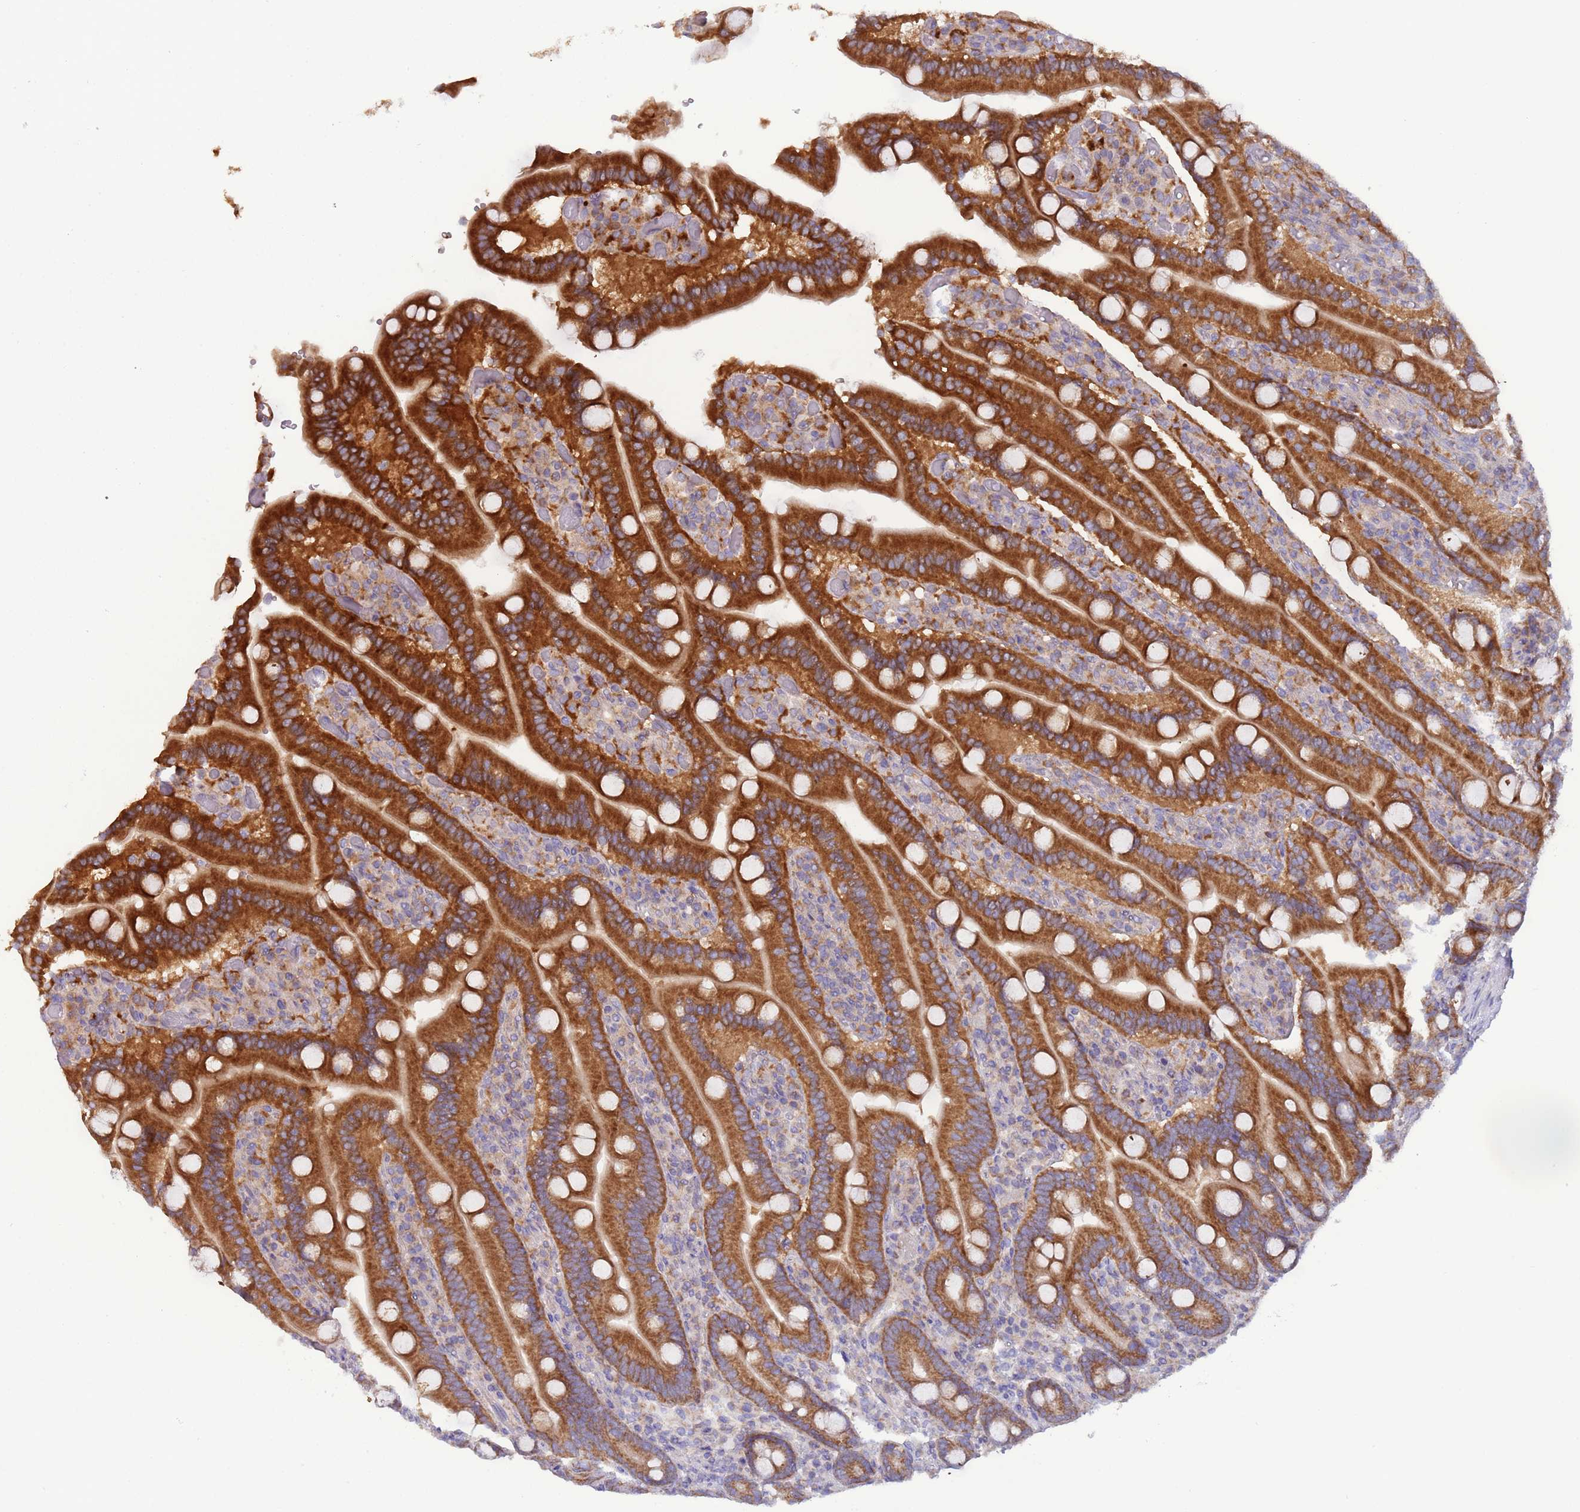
{"staining": {"intensity": "strong", "quantity": ">75%", "location": "cytoplasmic/membranous"}, "tissue": "duodenum", "cell_type": "Glandular cells", "image_type": "normal", "snomed": [{"axis": "morphology", "description": "Normal tissue, NOS"}, {"axis": "topography", "description": "Duodenum"}], "caption": "Glandular cells show high levels of strong cytoplasmic/membranous positivity in about >75% of cells in normal duodenum.", "gene": "UQCRQ", "patient": {"sex": "female", "age": 62}}